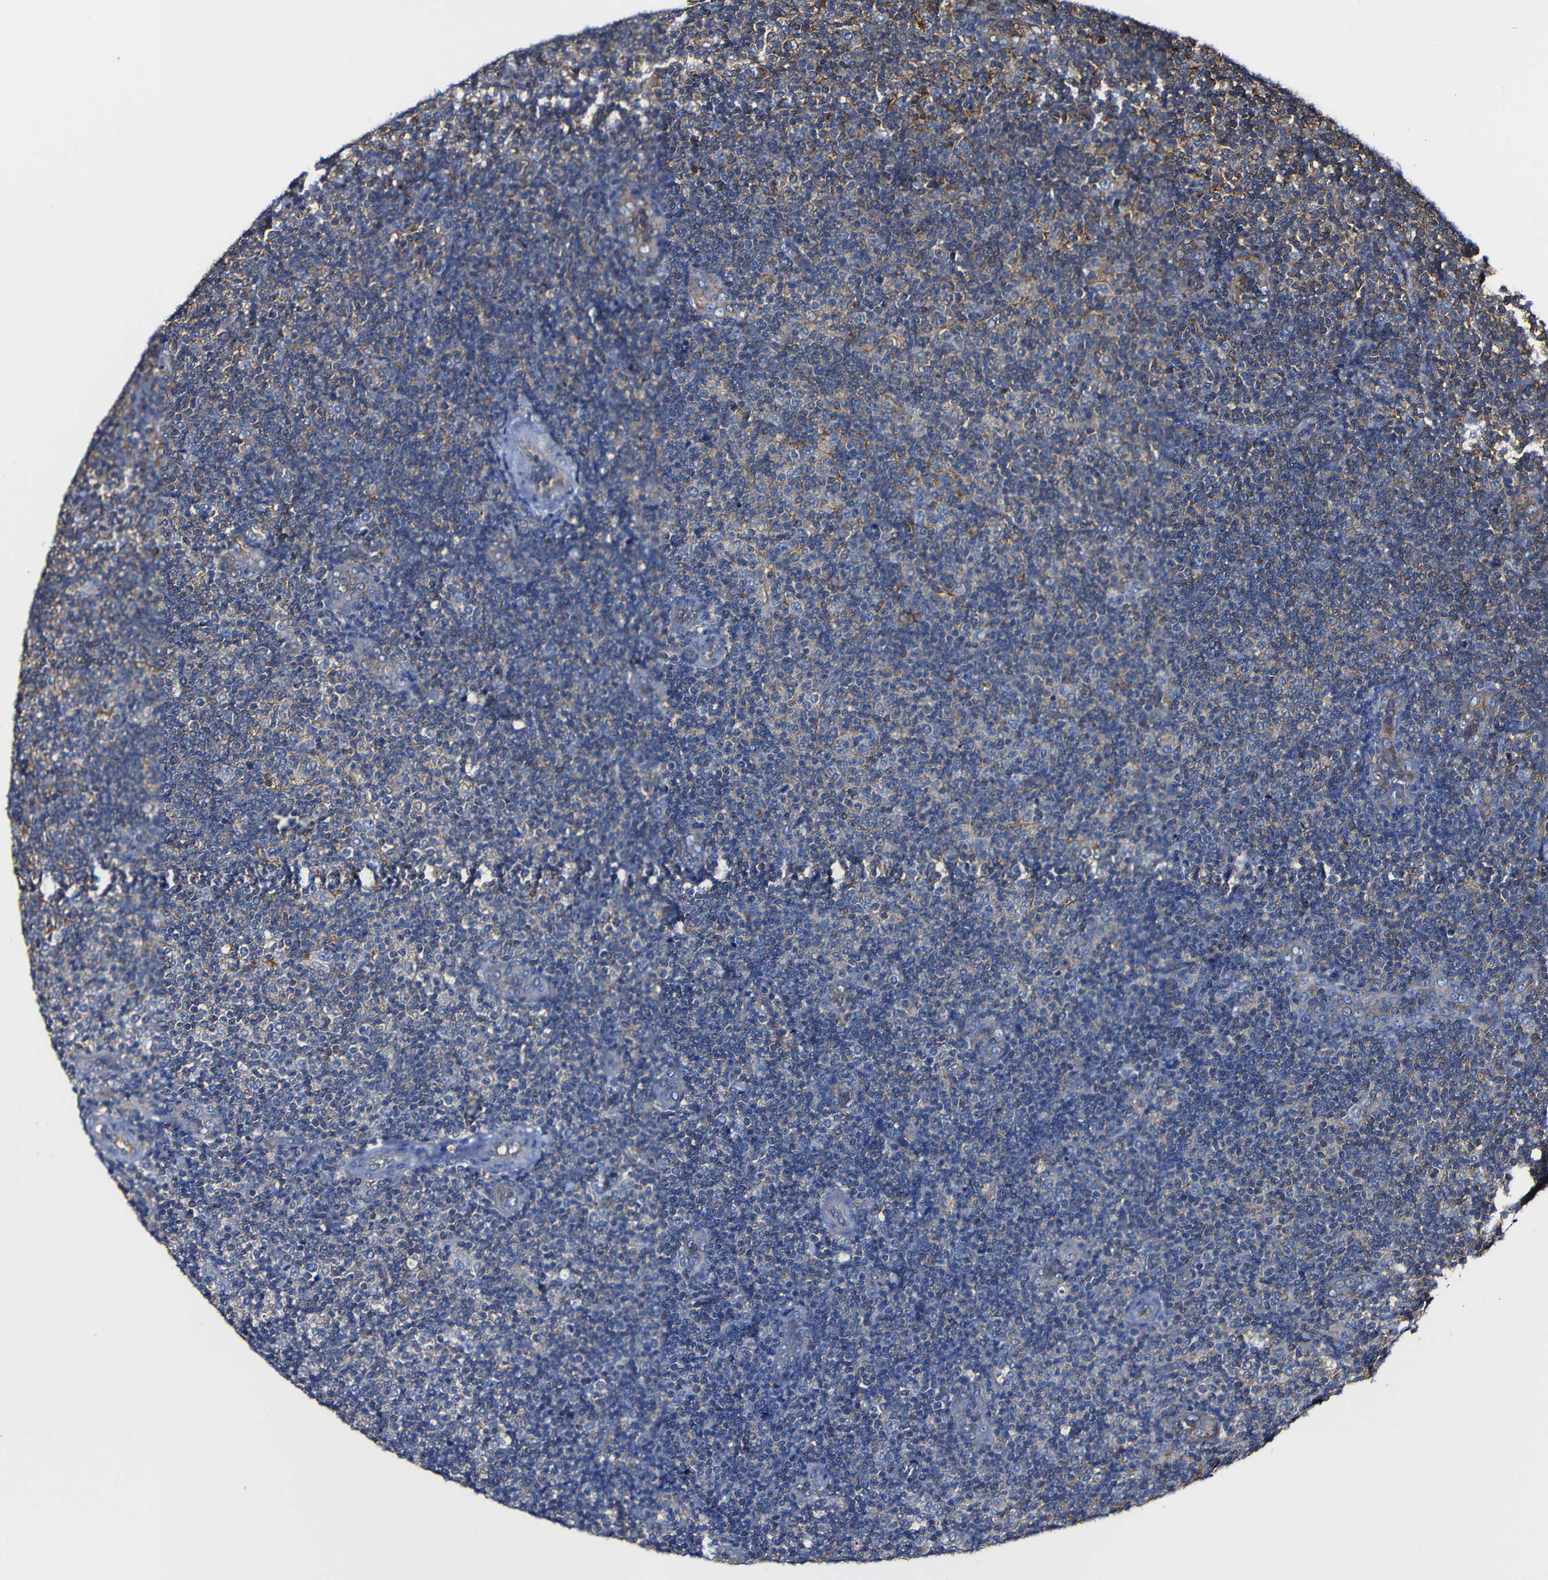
{"staining": {"intensity": "moderate", "quantity": "<25%", "location": "cytoplasmic/membranous"}, "tissue": "lymphoma", "cell_type": "Tumor cells", "image_type": "cancer", "snomed": [{"axis": "morphology", "description": "Malignant lymphoma, non-Hodgkin's type, Low grade"}, {"axis": "topography", "description": "Lymph node"}], "caption": "Immunohistochemistry histopathology image of neoplastic tissue: low-grade malignant lymphoma, non-Hodgkin's type stained using IHC shows low levels of moderate protein expression localized specifically in the cytoplasmic/membranous of tumor cells, appearing as a cytoplasmic/membranous brown color.", "gene": "MSN", "patient": {"sex": "male", "age": 83}}